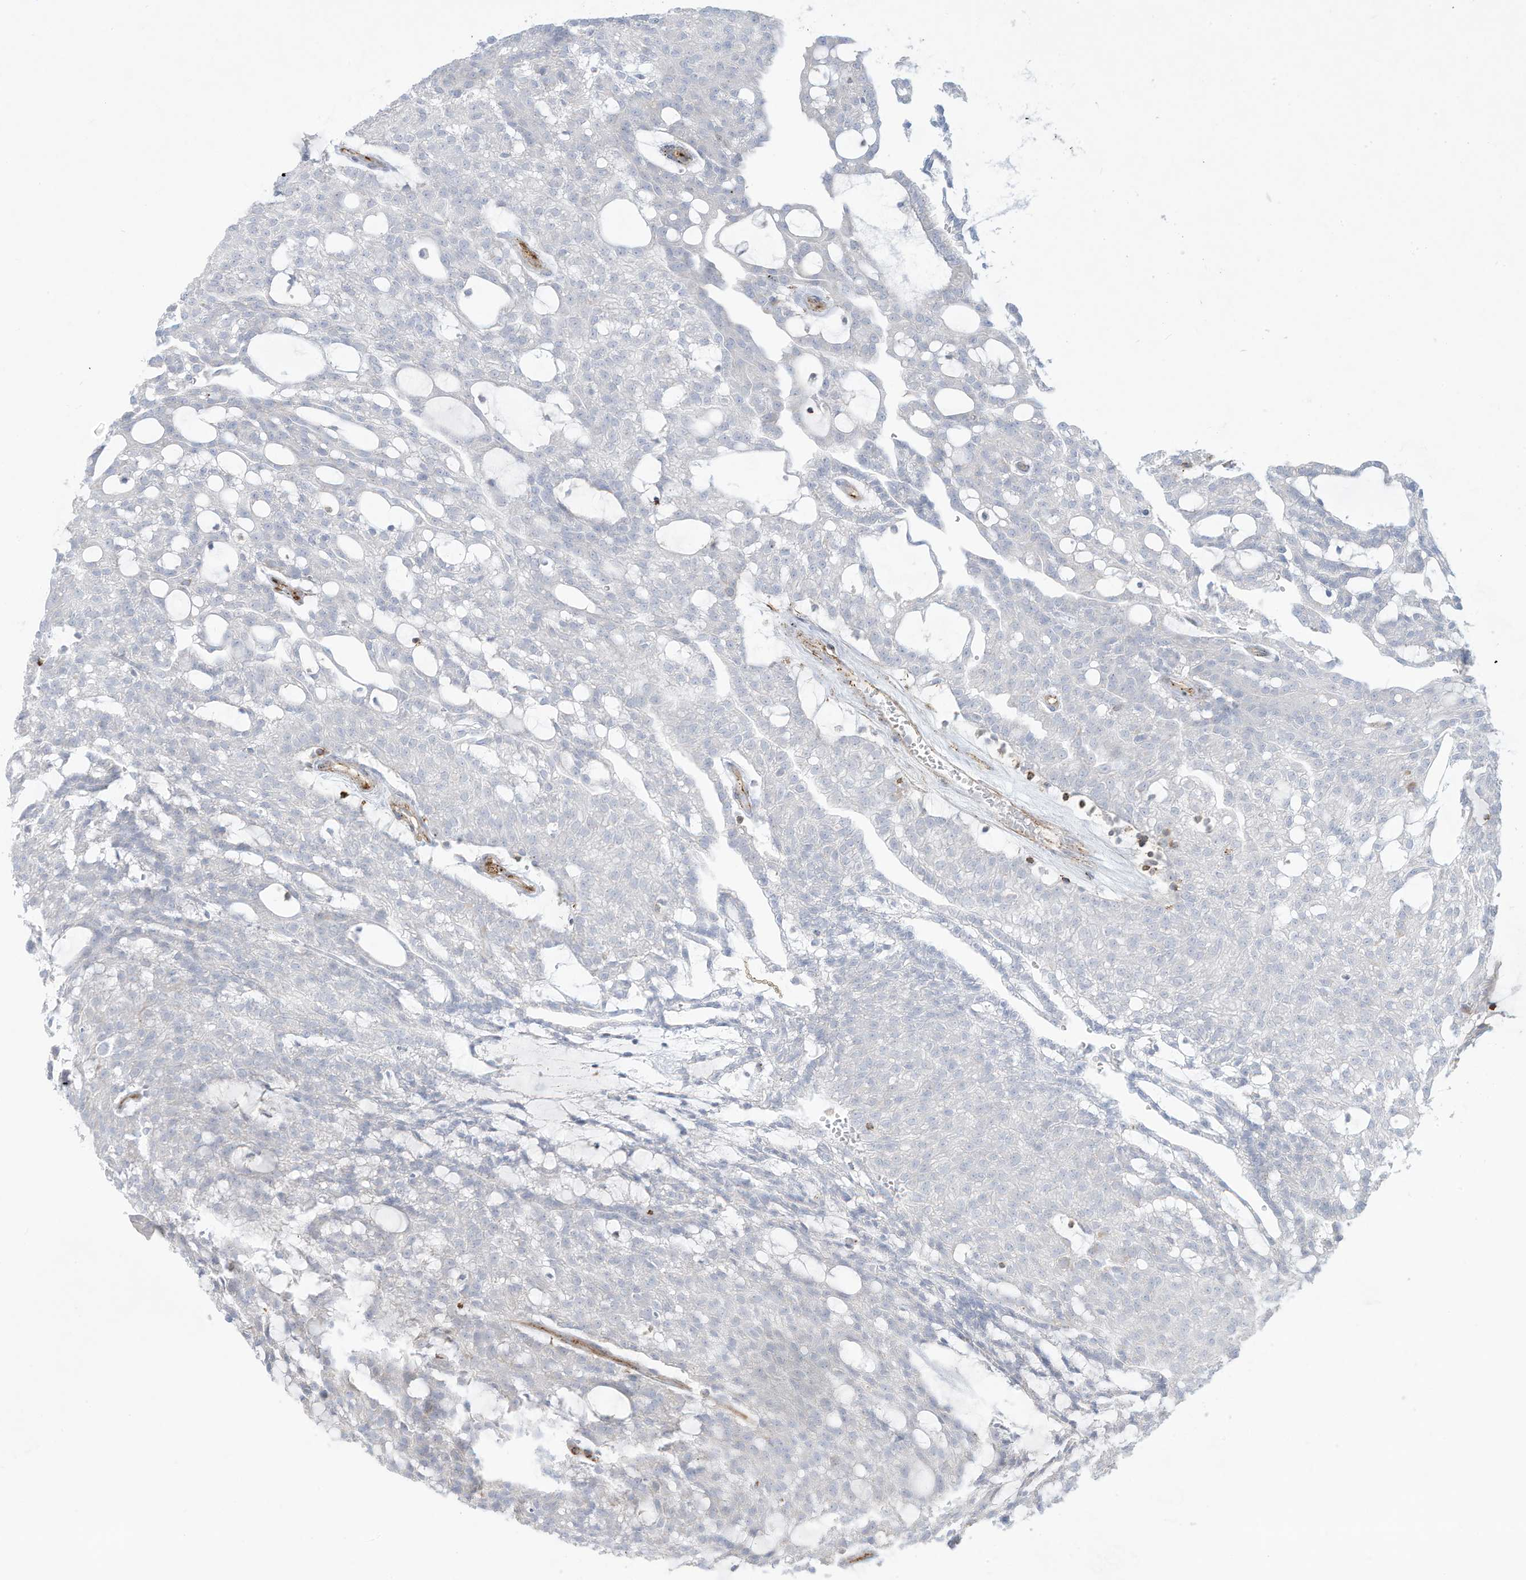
{"staining": {"intensity": "negative", "quantity": "none", "location": "none"}, "tissue": "renal cancer", "cell_type": "Tumor cells", "image_type": "cancer", "snomed": [{"axis": "morphology", "description": "Adenocarcinoma, NOS"}, {"axis": "topography", "description": "Kidney"}], "caption": "This histopathology image is of renal adenocarcinoma stained with immunohistochemistry to label a protein in brown with the nuclei are counter-stained blue. There is no staining in tumor cells.", "gene": "THNSL2", "patient": {"sex": "male", "age": 63}}